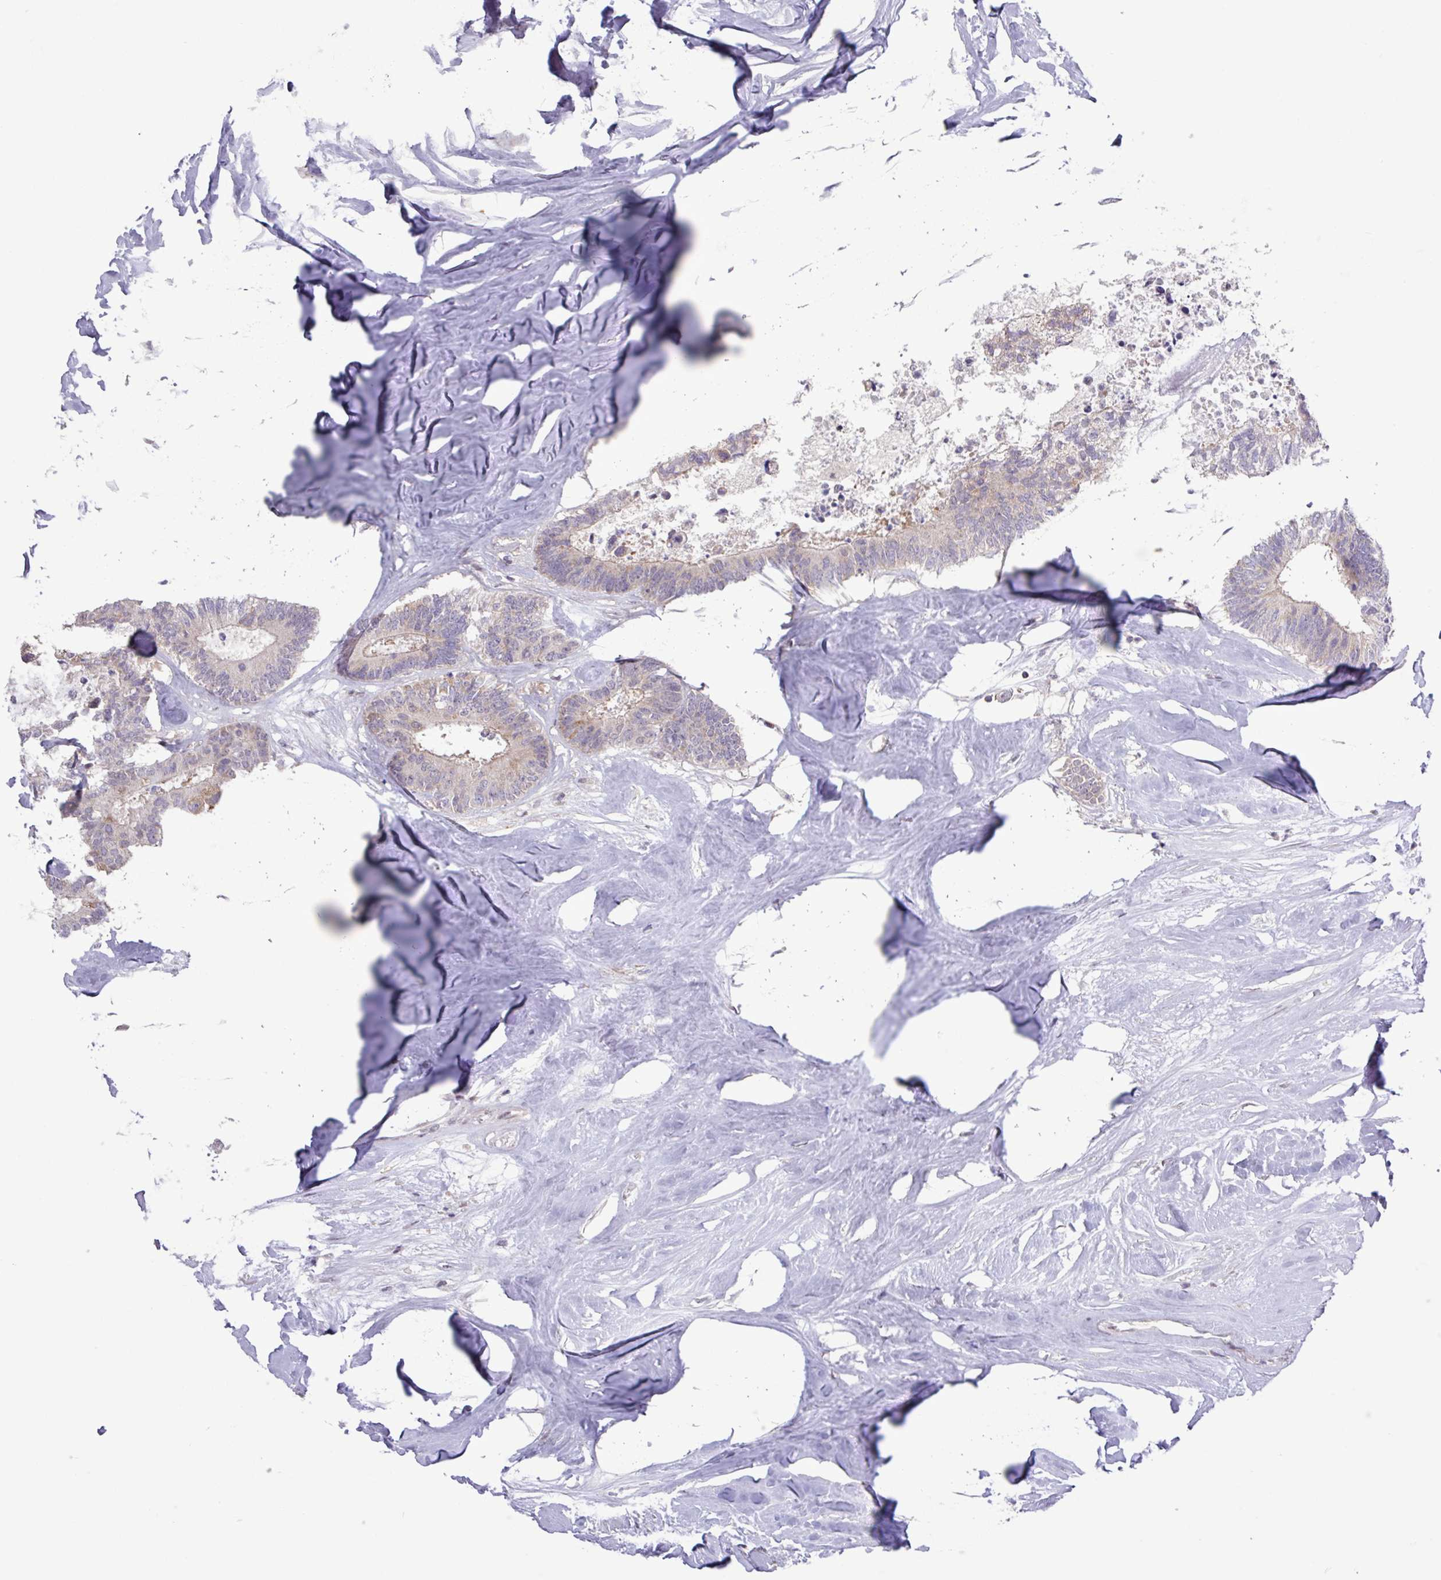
{"staining": {"intensity": "weak", "quantity": "<25%", "location": "cytoplasmic/membranous"}, "tissue": "colorectal cancer", "cell_type": "Tumor cells", "image_type": "cancer", "snomed": [{"axis": "morphology", "description": "Adenocarcinoma, NOS"}, {"axis": "topography", "description": "Colon"}, {"axis": "topography", "description": "Rectum"}], "caption": "Tumor cells show no significant positivity in adenocarcinoma (colorectal).", "gene": "RTL3", "patient": {"sex": "male", "age": 57}}